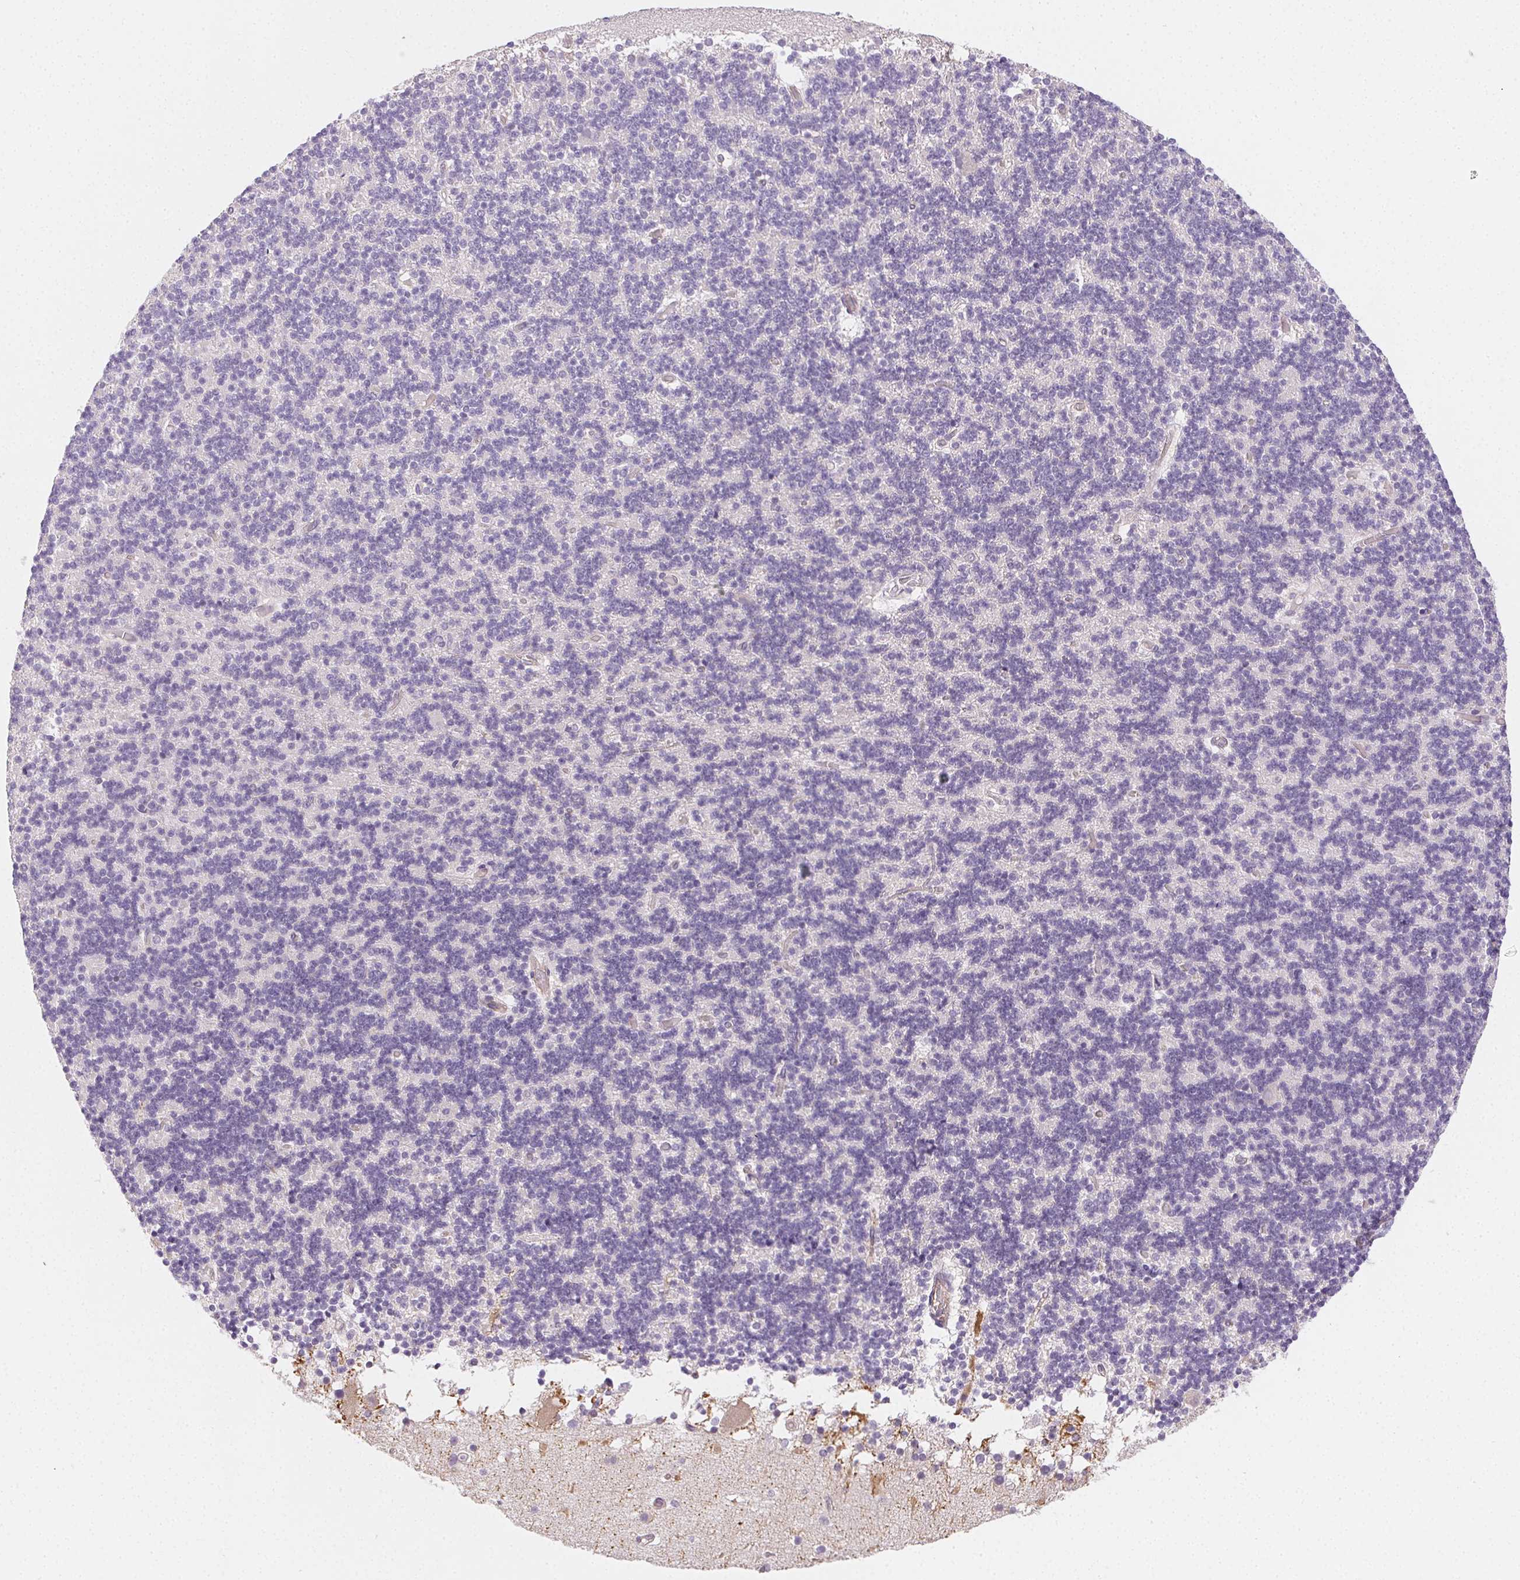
{"staining": {"intensity": "negative", "quantity": "none", "location": "none"}, "tissue": "cerebellum", "cell_type": "Cells in granular layer", "image_type": "normal", "snomed": [{"axis": "morphology", "description": "Normal tissue, NOS"}, {"axis": "topography", "description": "Cerebellum"}], "caption": "Protein analysis of unremarkable cerebellum shows no significant positivity in cells in granular layer.", "gene": "CSN1S1", "patient": {"sex": "male", "age": 70}}